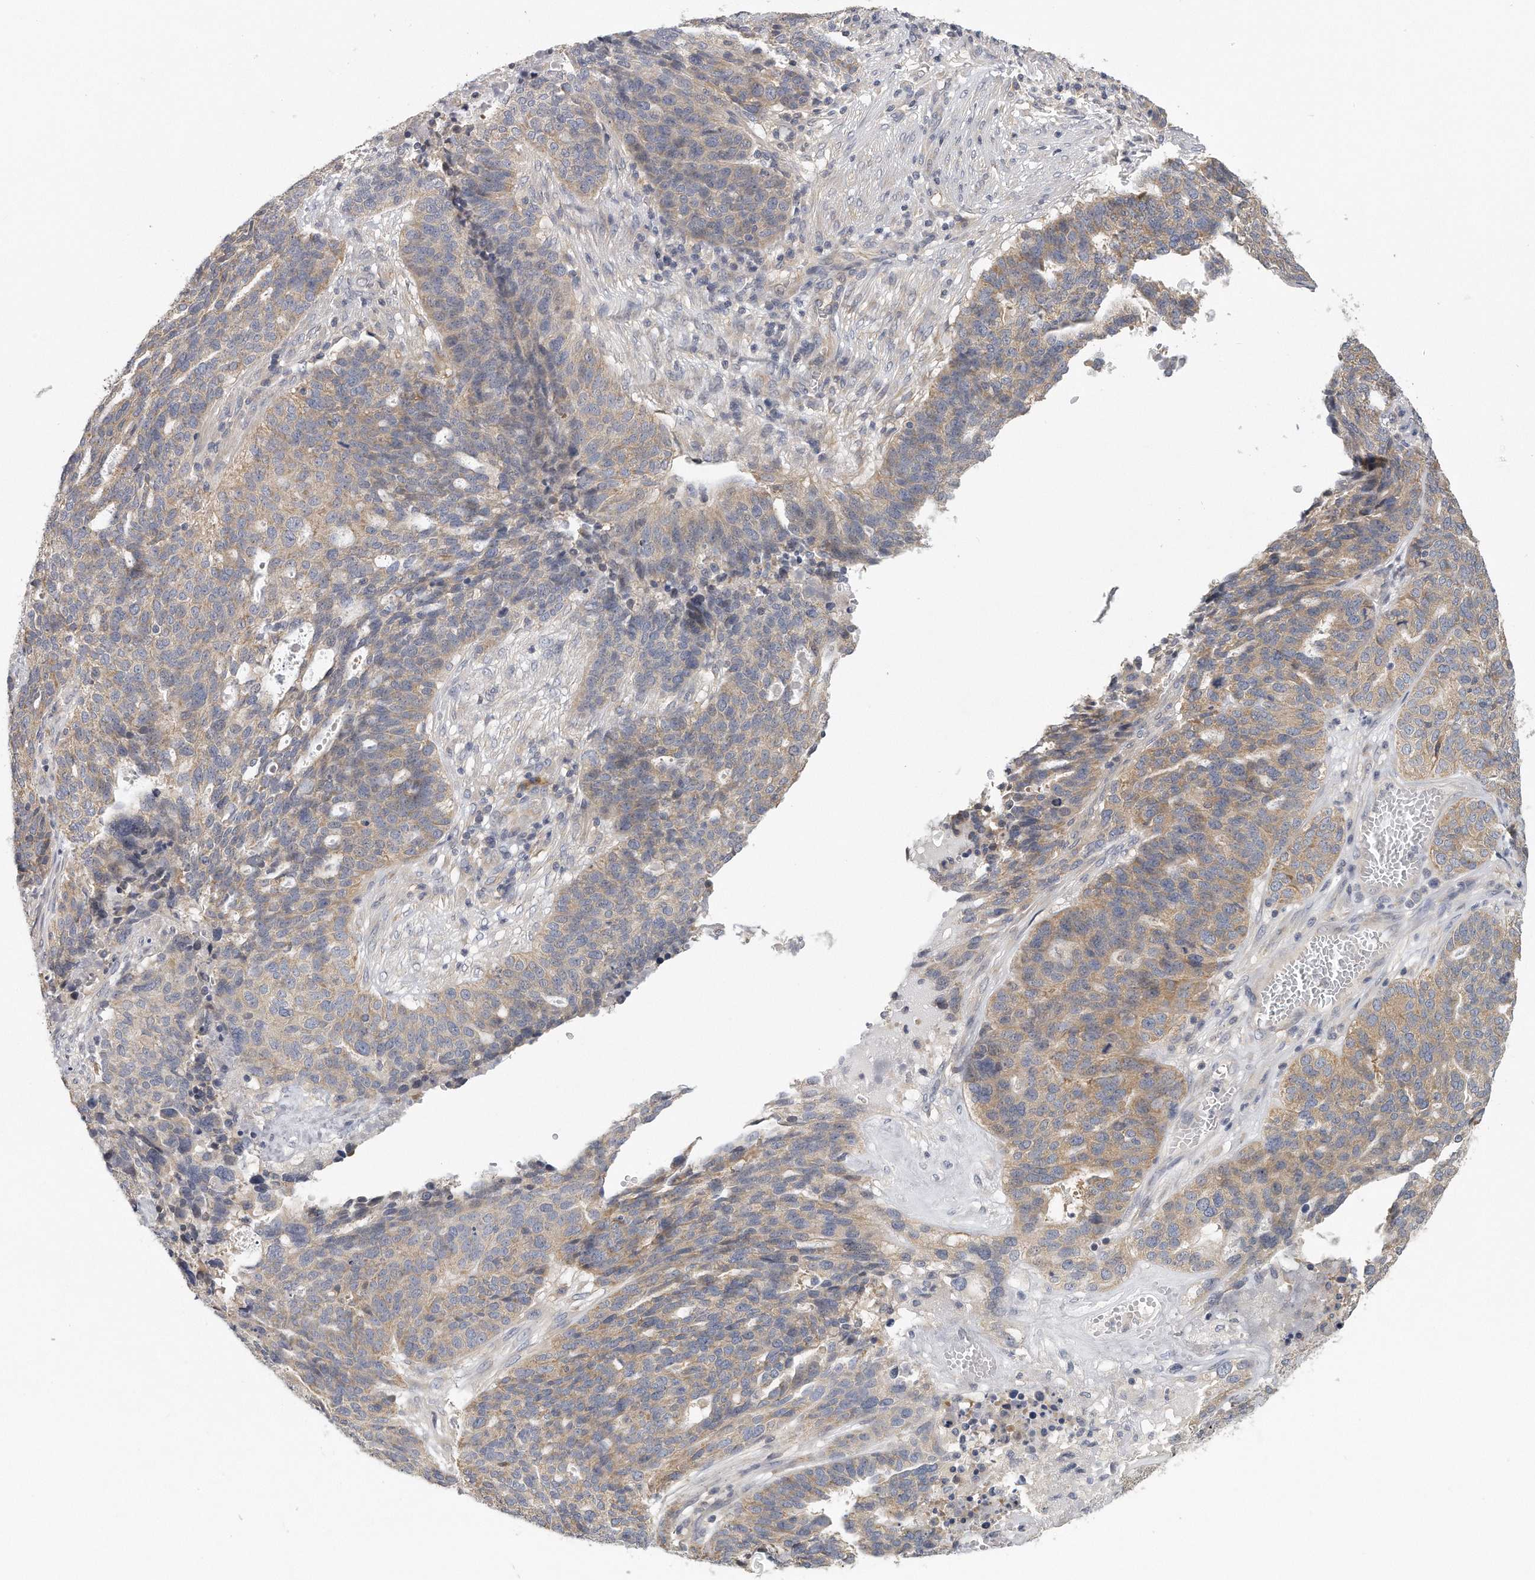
{"staining": {"intensity": "weak", "quantity": "<25%", "location": "cytoplasmic/membranous"}, "tissue": "ovarian cancer", "cell_type": "Tumor cells", "image_type": "cancer", "snomed": [{"axis": "morphology", "description": "Cystadenocarcinoma, serous, NOS"}, {"axis": "topography", "description": "Ovary"}], "caption": "A high-resolution micrograph shows IHC staining of ovarian cancer (serous cystadenocarcinoma), which reveals no significant expression in tumor cells. Brightfield microscopy of IHC stained with DAB (brown) and hematoxylin (blue), captured at high magnification.", "gene": "EIF3I", "patient": {"sex": "female", "age": 59}}